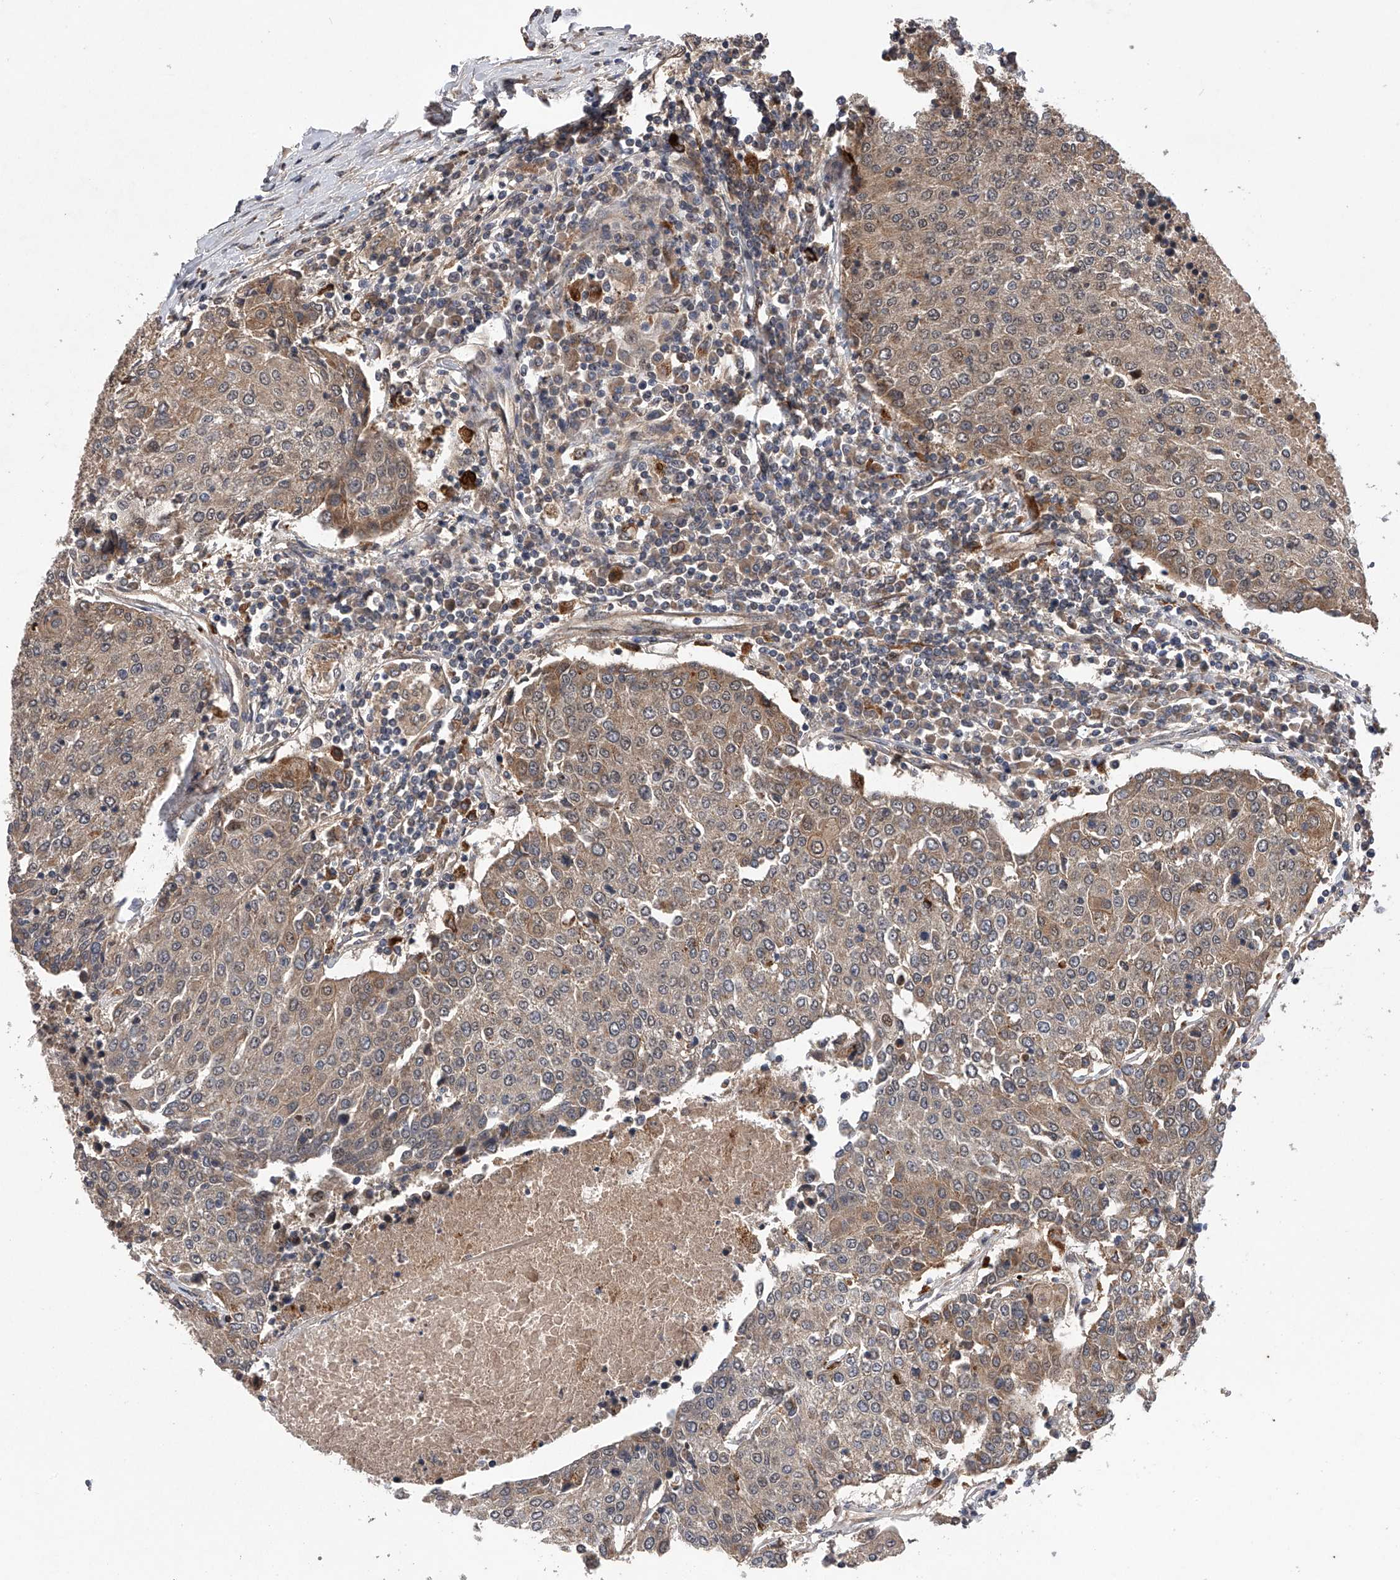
{"staining": {"intensity": "weak", "quantity": ">75%", "location": "cytoplasmic/membranous"}, "tissue": "urothelial cancer", "cell_type": "Tumor cells", "image_type": "cancer", "snomed": [{"axis": "morphology", "description": "Urothelial carcinoma, High grade"}, {"axis": "topography", "description": "Urinary bladder"}], "caption": "A brown stain shows weak cytoplasmic/membranous expression of a protein in urothelial carcinoma (high-grade) tumor cells. Using DAB (3,3'-diaminobenzidine) (brown) and hematoxylin (blue) stains, captured at high magnification using brightfield microscopy.", "gene": "MAP3K11", "patient": {"sex": "female", "age": 85}}